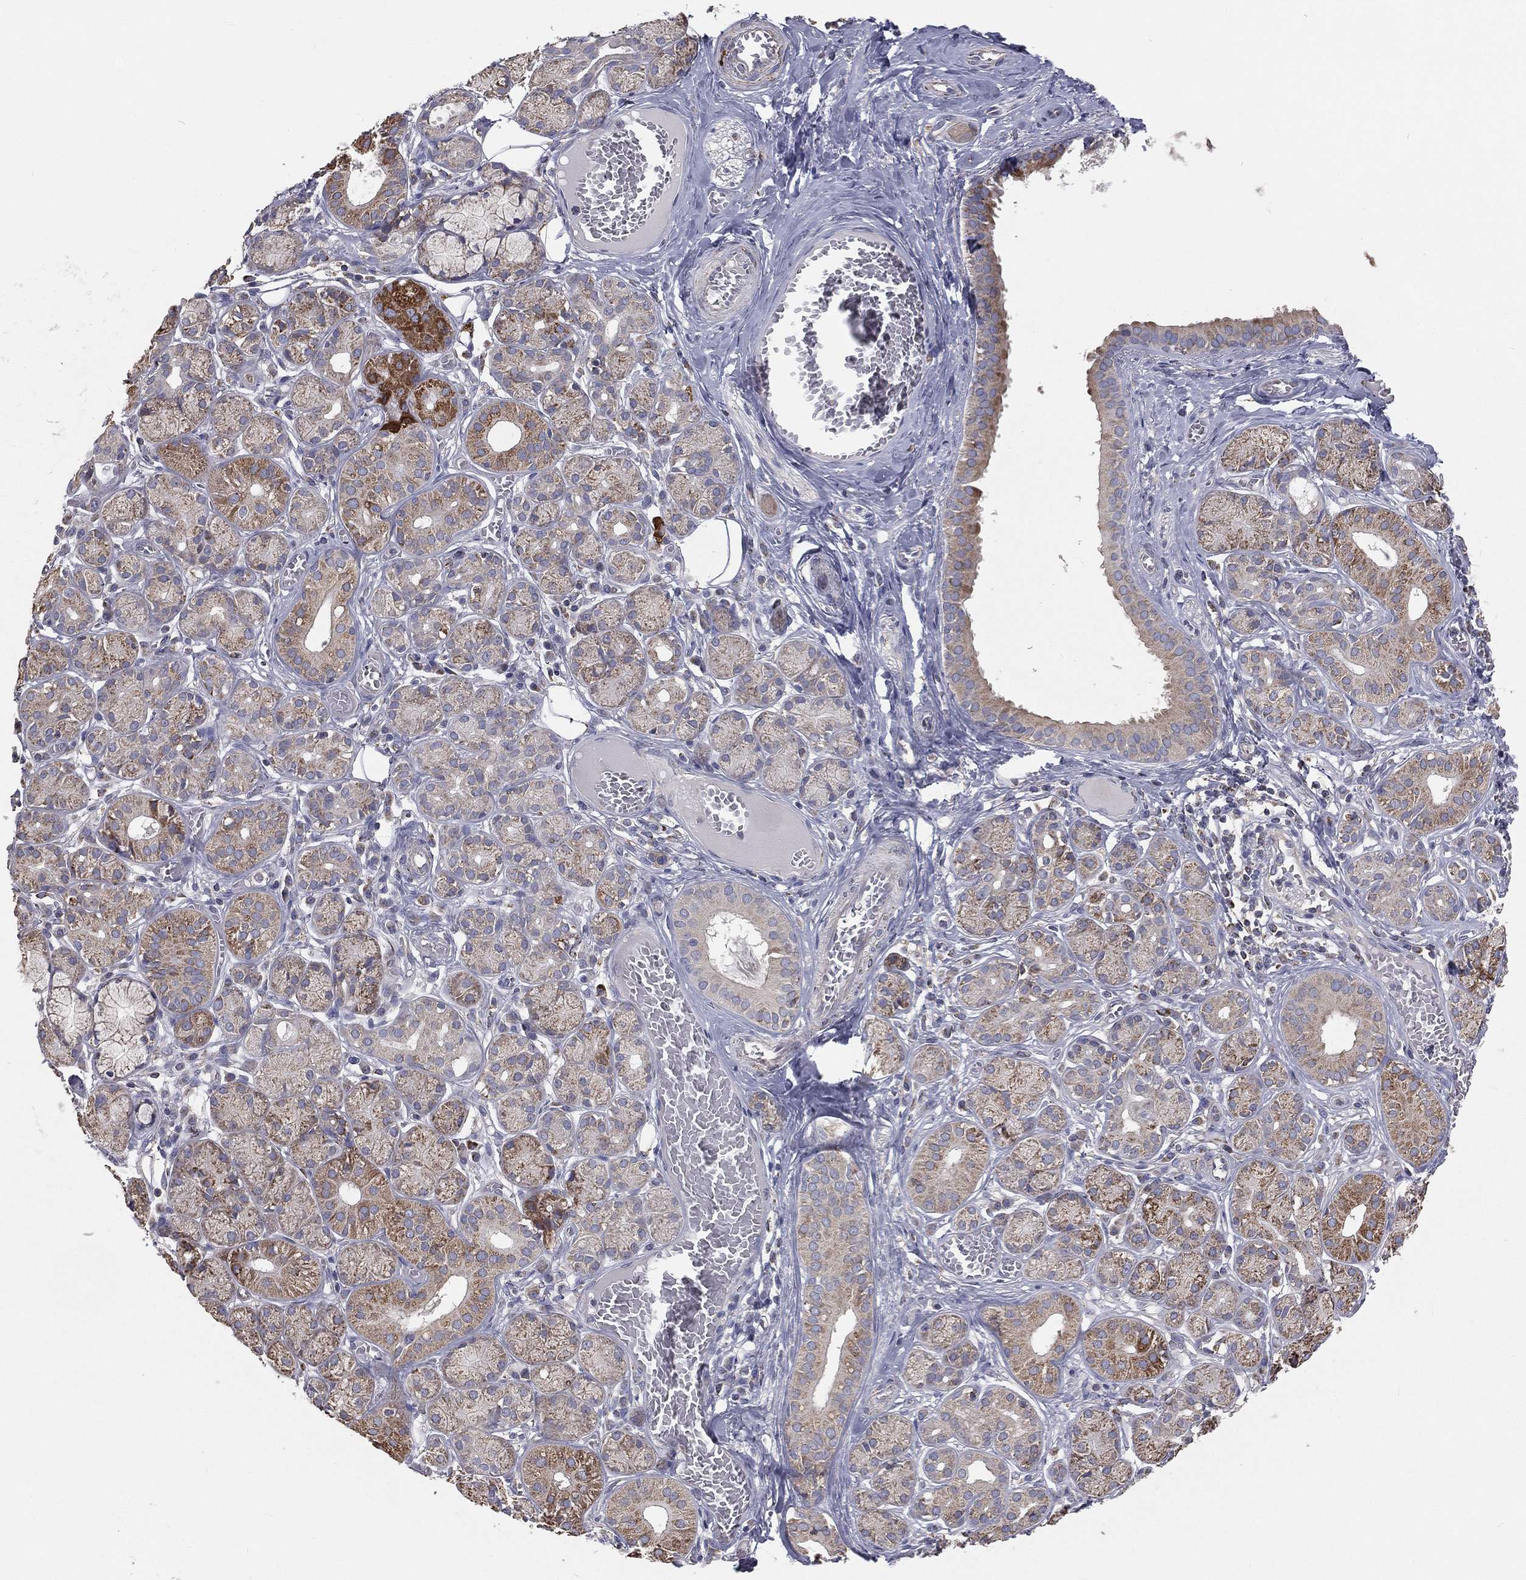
{"staining": {"intensity": "moderate", "quantity": "<25%", "location": "cytoplasmic/membranous"}, "tissue": "salivary gland", "cell_type": "Glandular cells", "image_type": "normal", "snomed": [{"axis": "morphology", "description": "Normal tissue, NOS"}, {"axis": "topography", "description": "Salivary gland"}], "caption": "High-magnification brightfield microscopy of benign salivary gland stained with DAB (brown) and counterstained with hematoxylin (blue). glandular cells exhibit moderate cytoplasmic/membranous expression is seen in approximately<25% of cells.", "gene": "HADH", "patient": {"sex": "male", "age": 71}}